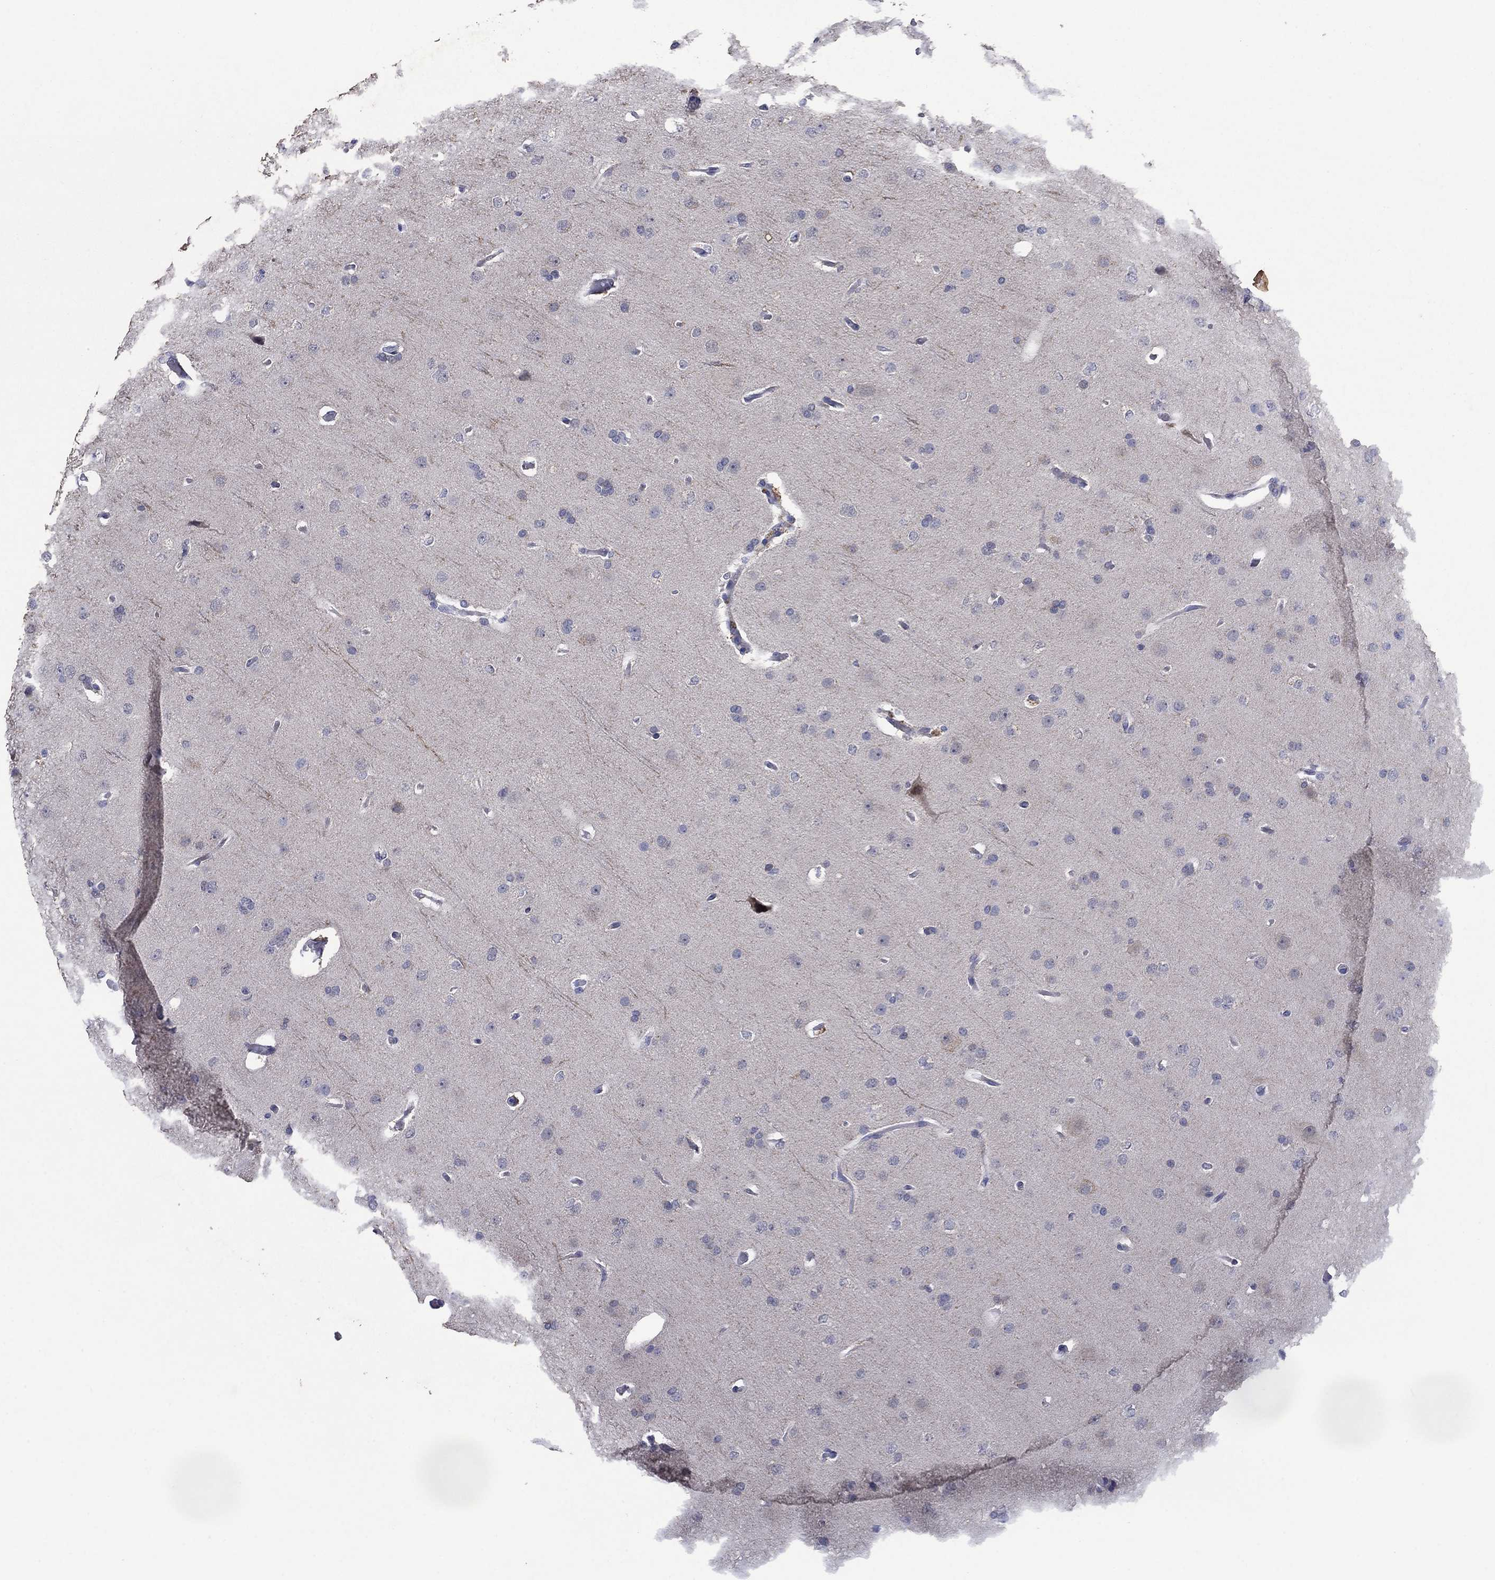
{"staining": {"intensity": "negative", "quantity": "none", "location": "none"}, "tissue": "glioma", "cell_type": "Tumor cells", "image_type": "cancer", "snomed": [{"axis": "morphology", "description": "Glioma, malignant, Low grade"}, {"axis": "topography", "description": "Brain"}], "caption": "High power microscopy image of an immunohistochemistry (IHC) histopathology image of malignant low-grade glioma, revealing no significant positivity in tumor cells.", "gene": "SDC1", "patient": {"sex": "male", "age": 41}}